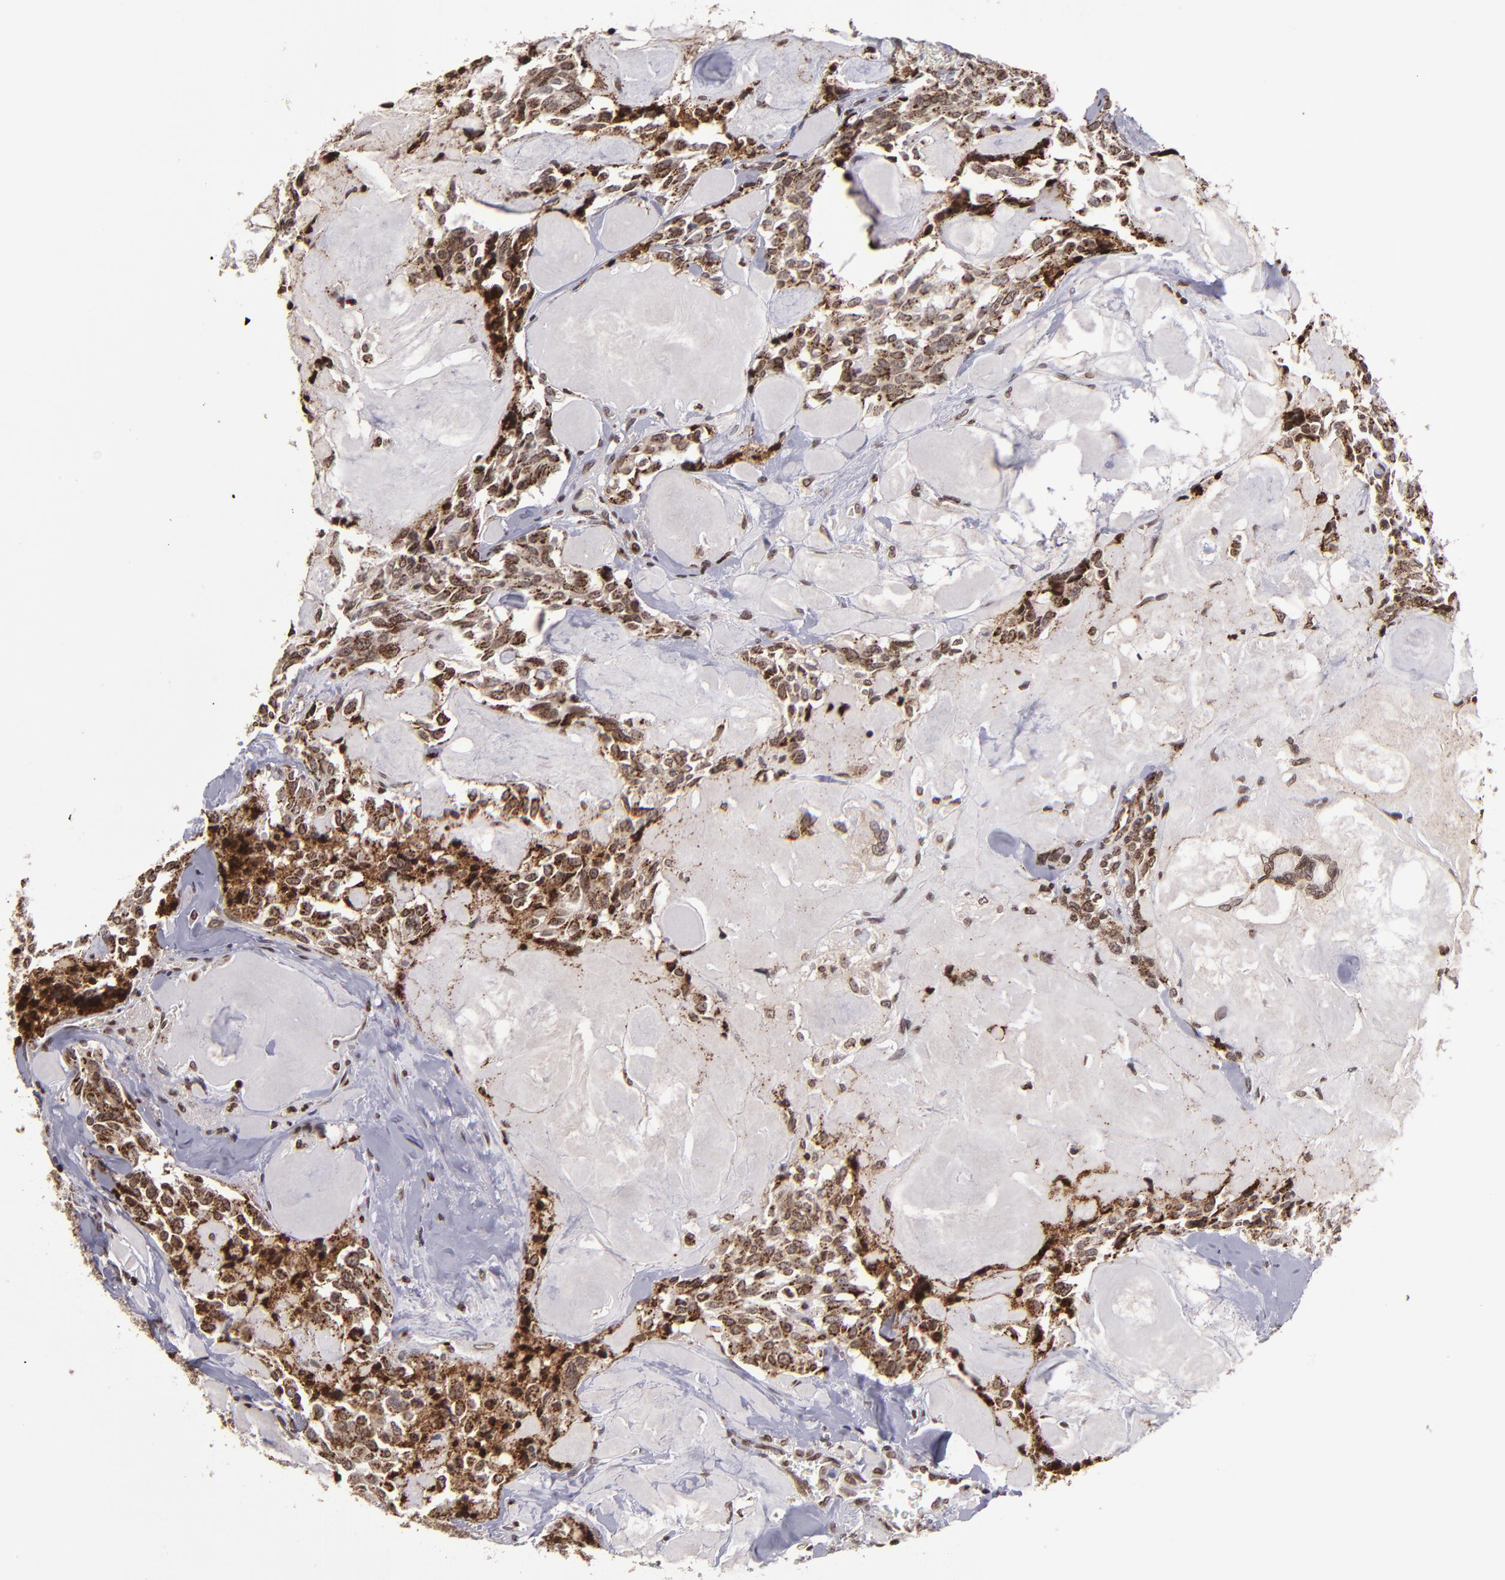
{"staining": {"intensity": "strong", "quantity": ">75%", "location": "cytoplasmic/membranous,nuclear"}, "tissue": "thyroid cancer", "cell_type": "Tumor cells", "image_type": "cancer", "snomed": [{"axis": "morphology", "description": "Carcinoma, NOS"}, {"axis": "morphology", "description": "Carcinoid, malignant, NOS"}, {"axis": "topography", "description": "Thyroid gland"}], "caption": "IHC histopathology image of neoplastic tissue: human thyroid carcinoma stained using immunohistochemistry displays high levels of strong protein expression localized specifically in the cytoplasmic/membranous and nuclear of tumor cells, appearing as a cytoplasmic/membranous and nuclear brown color.", "gene": "CSDC2", "patient": {"sex": "male", "age": 33}}